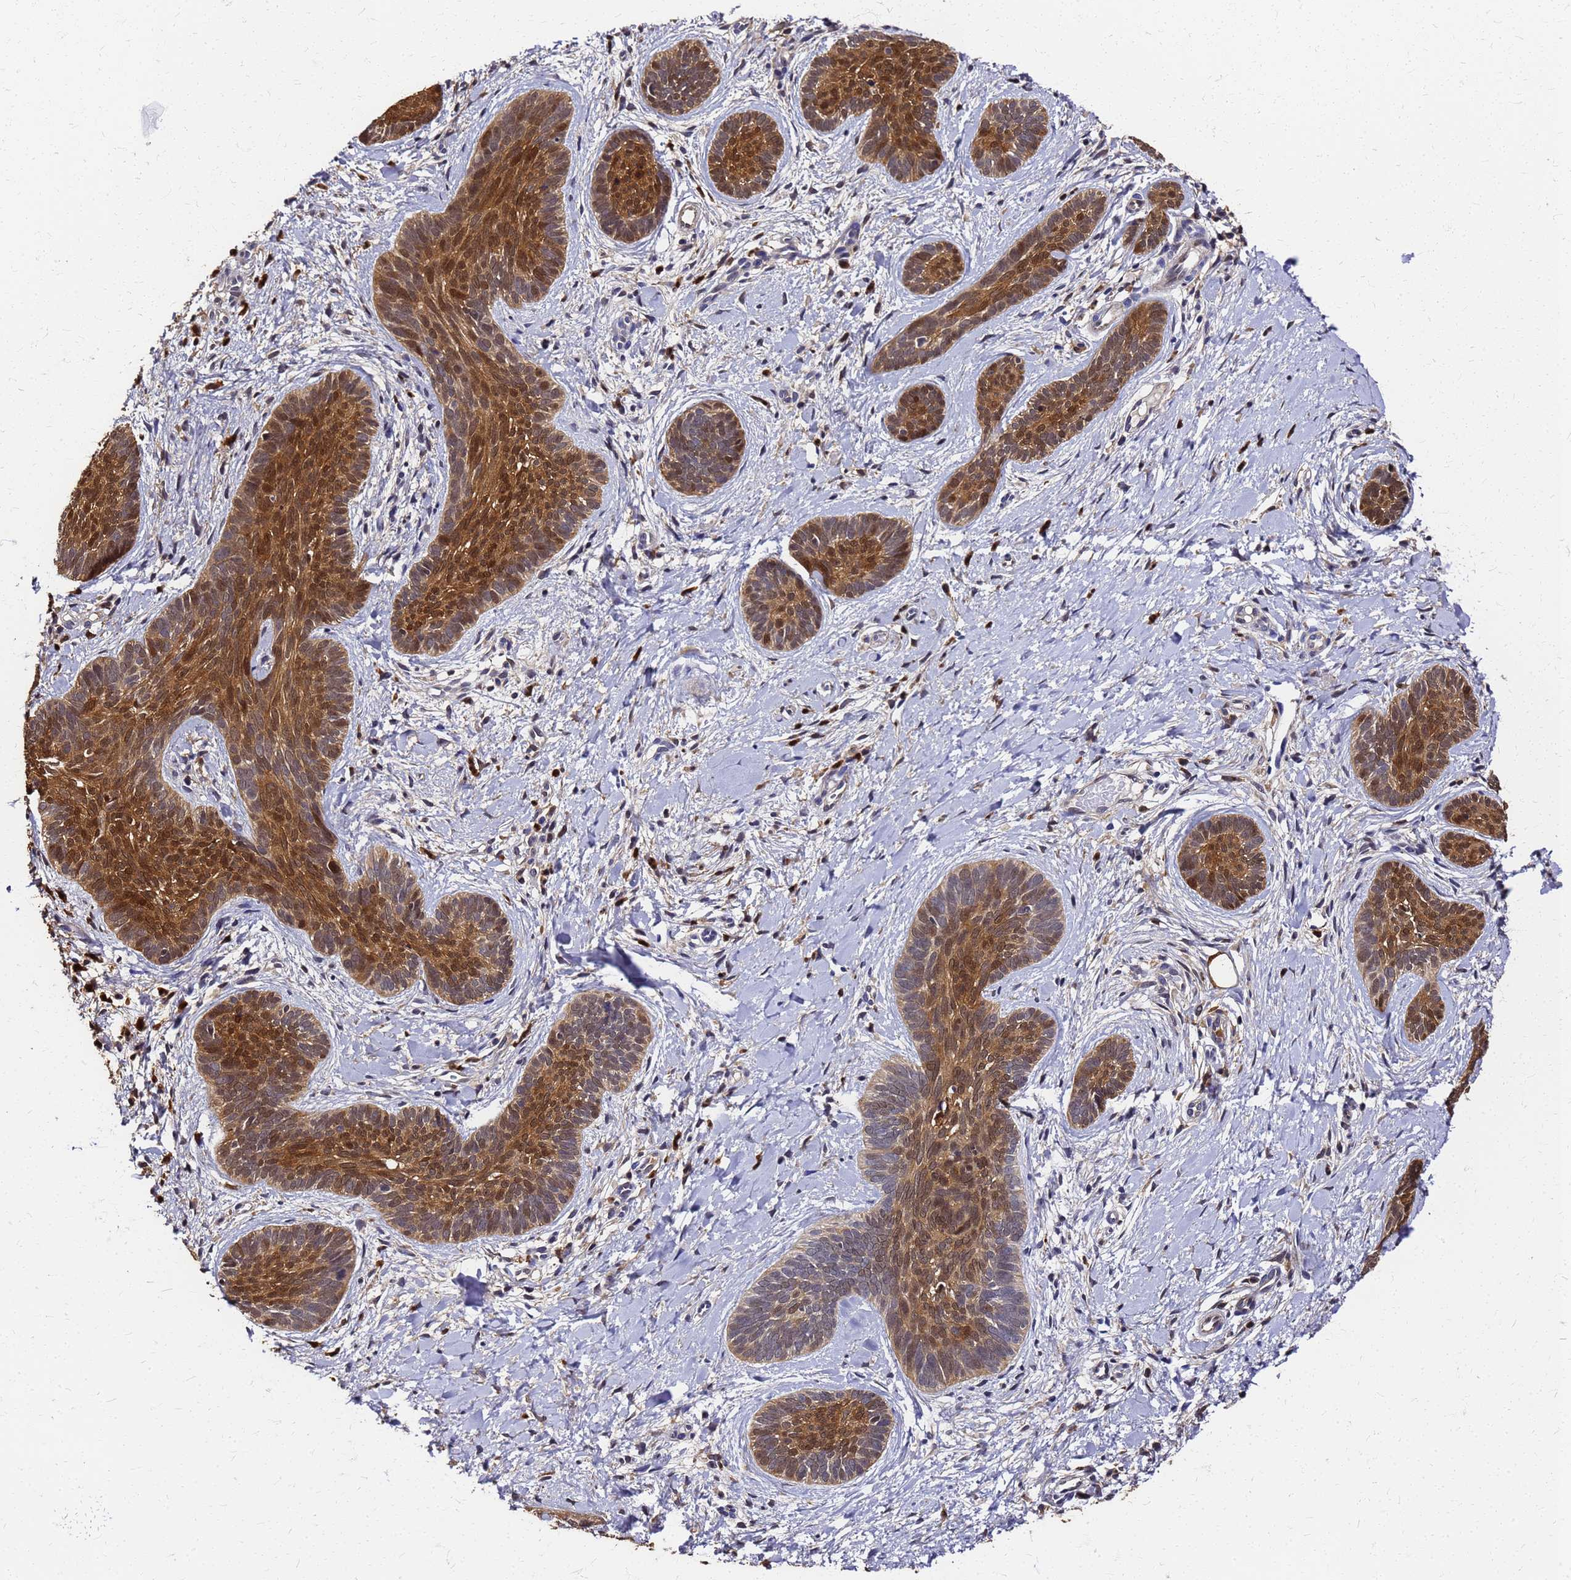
{"staining": {"intensity": "moderate", "quantity": ">75%", "location": "cytoplasmic/membranous,nuclear"}, "tissue": "skin cancer", "cell_type": "Tumor cells", "image_type": "cancer", "snomed": [{"axis": "morphology", "description": "Basal cell carcinoma"}, {"axis": "topography", "description": "Skin"}], "caption": "A histopathology image of basal cell carcinoma (skin) stained for a protein reveals moderate cytoplasmic/membranous and nuclear brown staining in tumor cells. The staining was performed using DAB to visualize the protein expression in brown, while the nuclei were stained in blue with hematoxylin (Magnification: 20x).", "gene": "S100A11", "patient": {"sex": "female", "age": 81}}